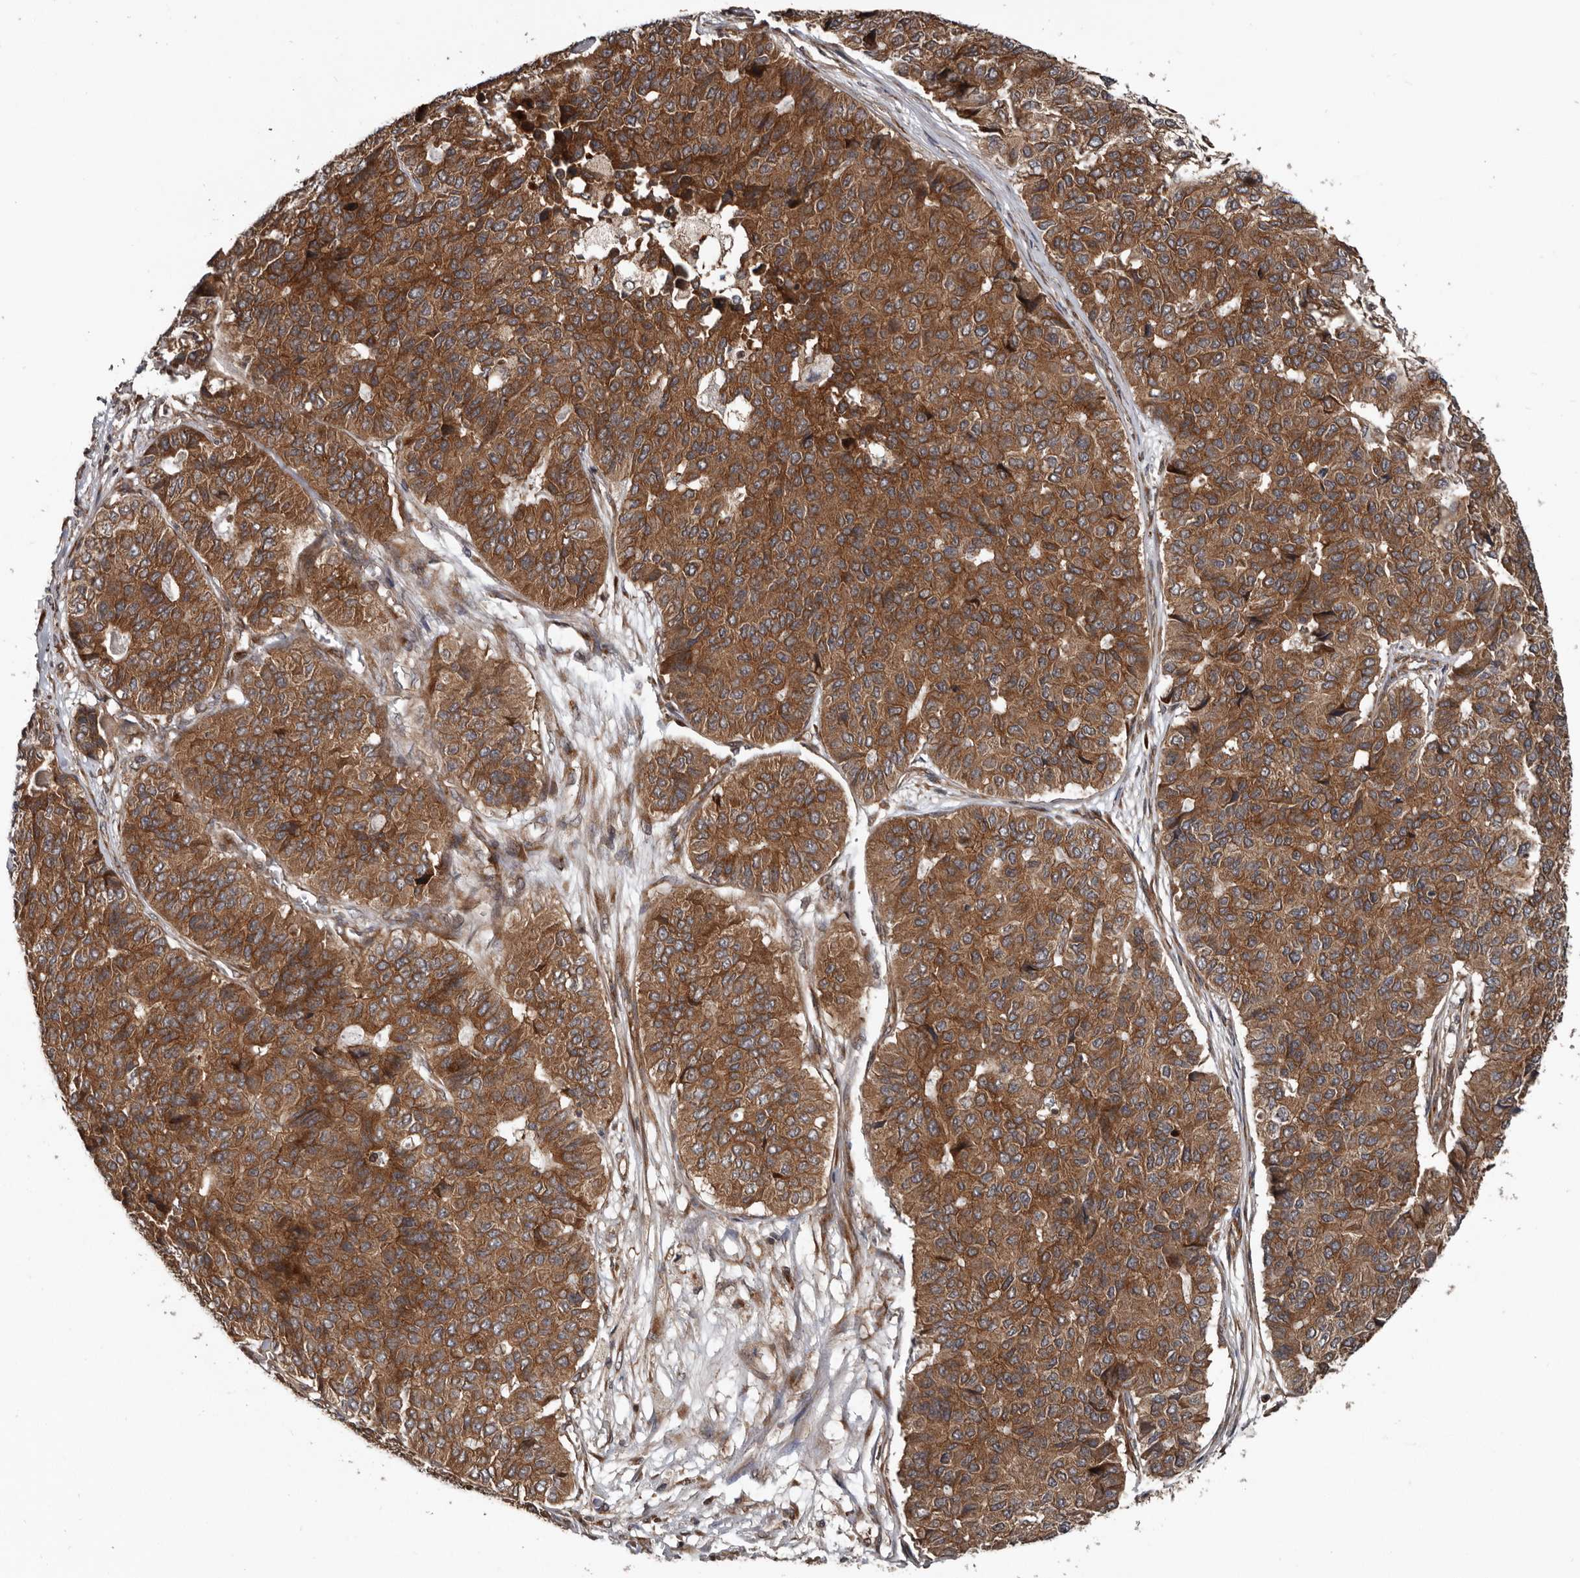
{"staining": {"intensity": "strong", "quantity": ">75%", "location": "cytoplasmic/membranous"}, "tissue": "pancreatic cancer", "cell_type": "Tumor cells", "image_type": "cancer", "snomed": [{"axis": "morphology", "description": "Adenocarcinoma, NOS"}, {"axis": "topography", "description": "Pancreas"}], "caption": "A photomicrograph of adenocarcinoma (pancreatic) stained for a protein exhibits strong cytoplasmic/membranous brown staining in tumor cells.", "gene": "CCDC190", "patient": {"sex": "male", "age": 50}}